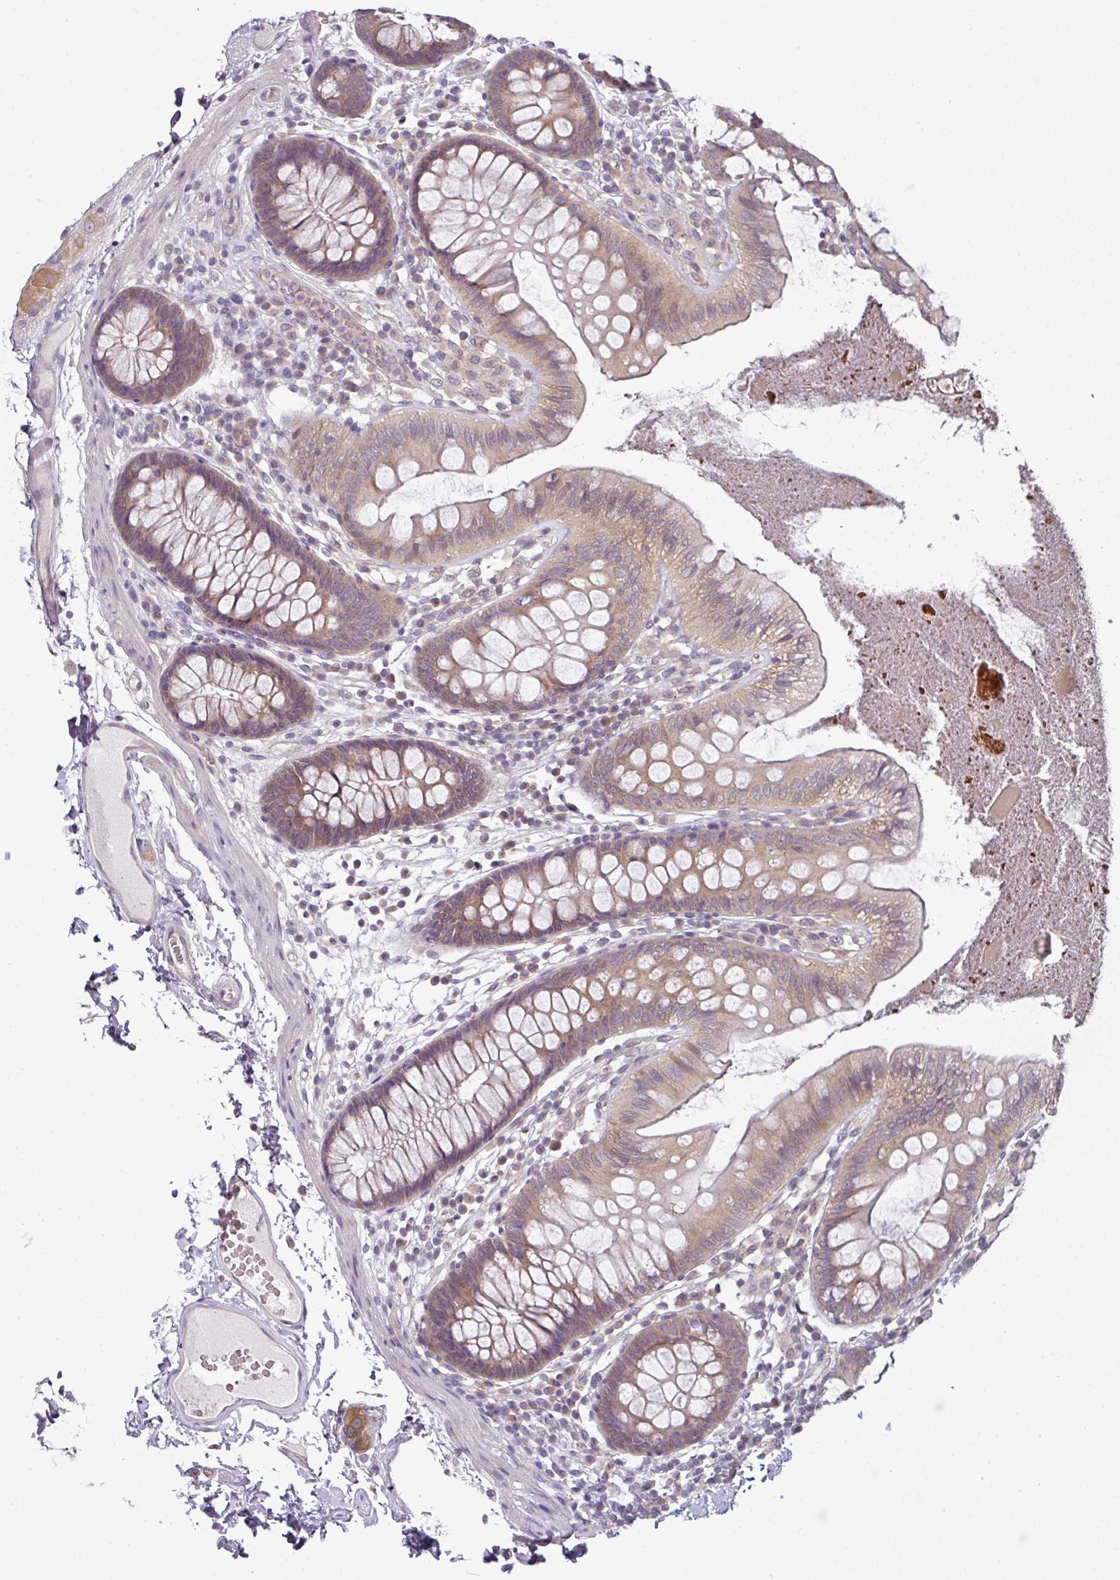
{"staining": {"intensity": "weak", "quantity": "25%-75%", "location": "cytoplasmic/membranous"}, "tissue": "colon", "cell_type": "Endothelial cells", "image_type": "normal", "snomed": [{"axis": "morphology", "description": "Normal tissue, NOS"}, {"axis": "topography", "description": "Colon"}], "caption": "Brown immunohistochemical staining in benign human colon shows weak cytoplasmic/membranous expression in about 25%-75% of endothelial cells. Using DAB (brown) and hematoxylin (blue) stains, captured at high magnification using brightfield microscopy.", "gene": "C19orf33", "patient": {"sex": "male", "age": 84}}